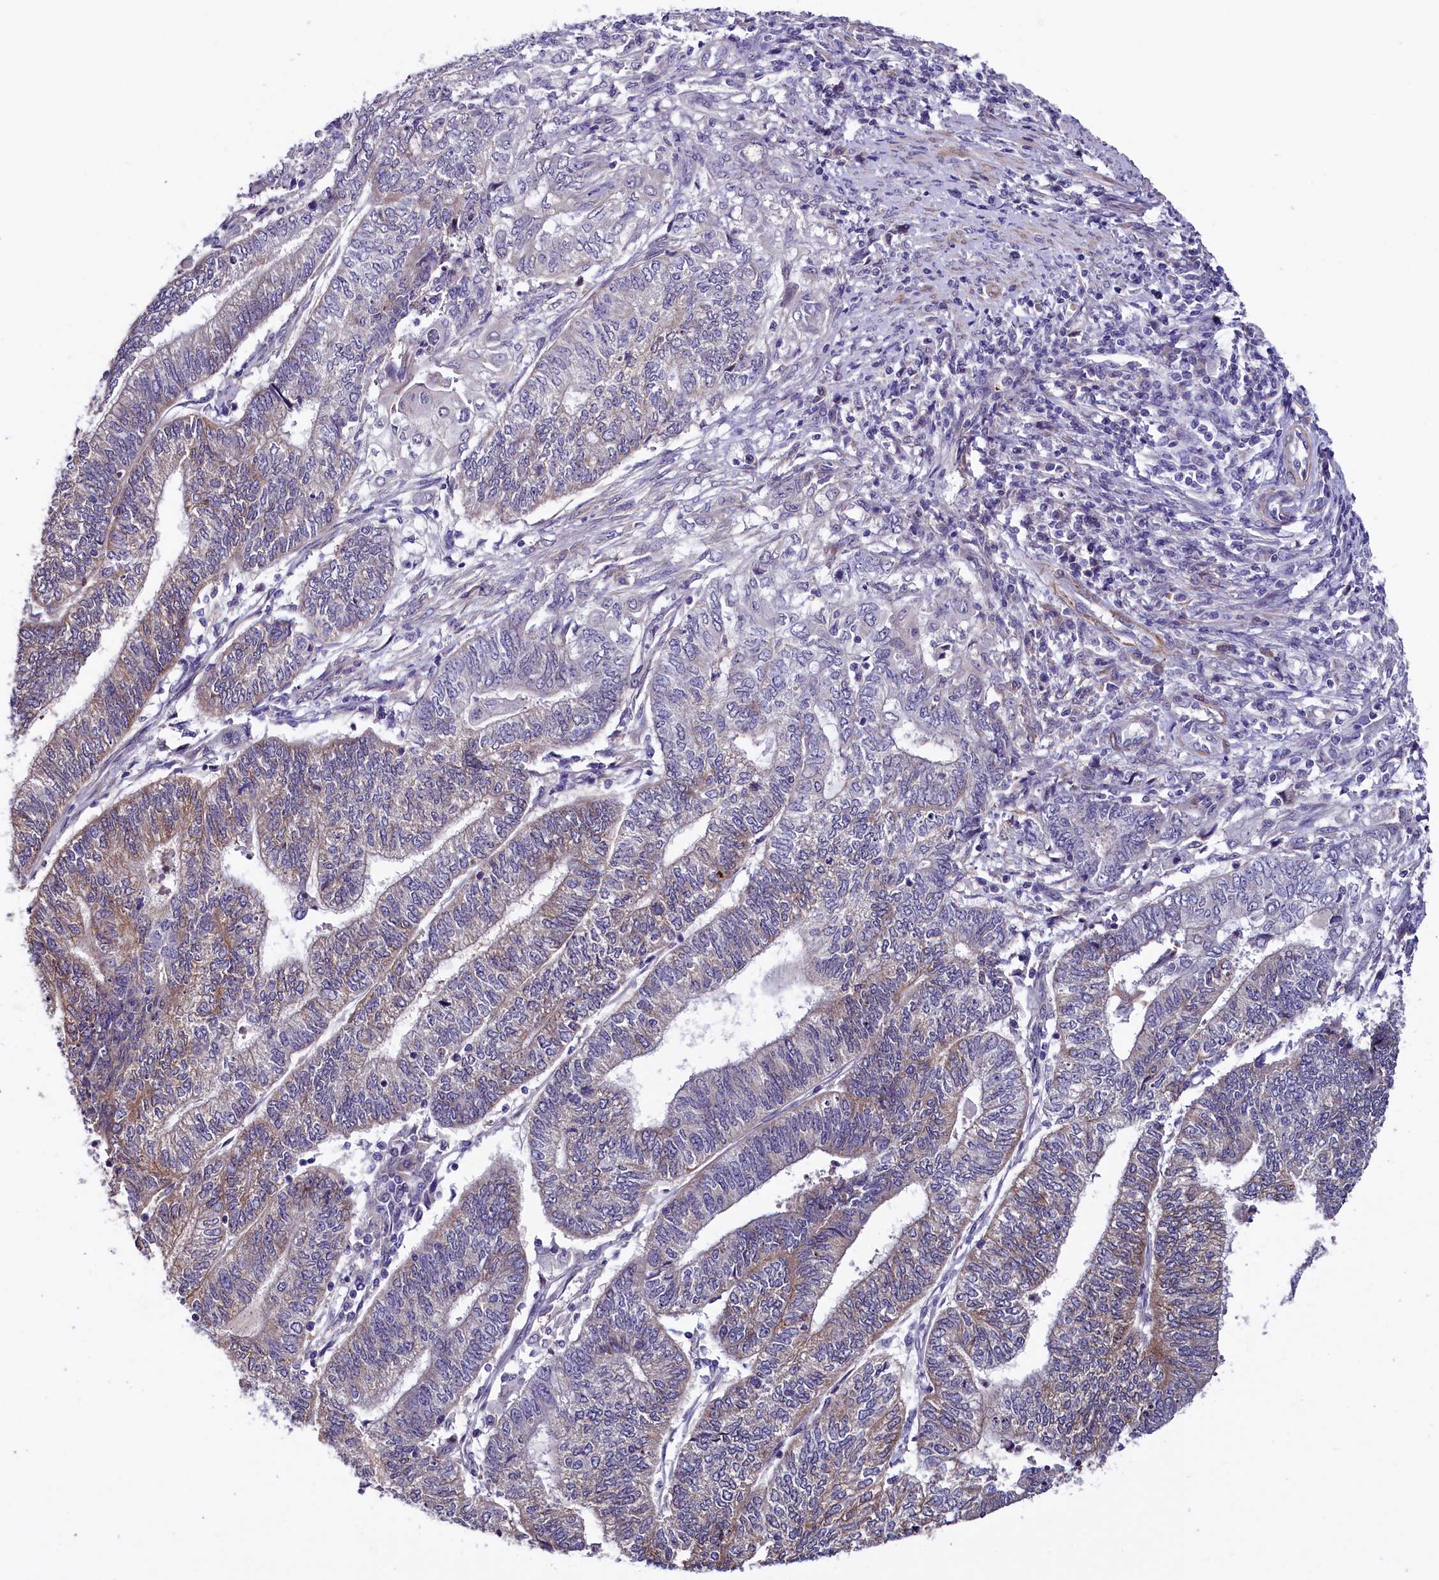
{"staining": {"intensity": "weak", "quantity": "<25%", "location": "cytoplasmic/membranous"}, "tissue": "endometrial cancer", "cell_type": "Tumor cells", "image_type": "cancer", "snomed": [{"axis": "morphology", "description": "Adenocarcinoma, NOS"}, {"axis": "topography", "description": "Uterus"}, {"axis": "topography", "description": "Endometrium"}], "caption": "Immunohistochemical staining of endometrial cancer (adenocarcinoma) displays no significant positivity in tumor cells.", "gene": "SLC39A6", "patient": {"sex": "female", "age": 70}}